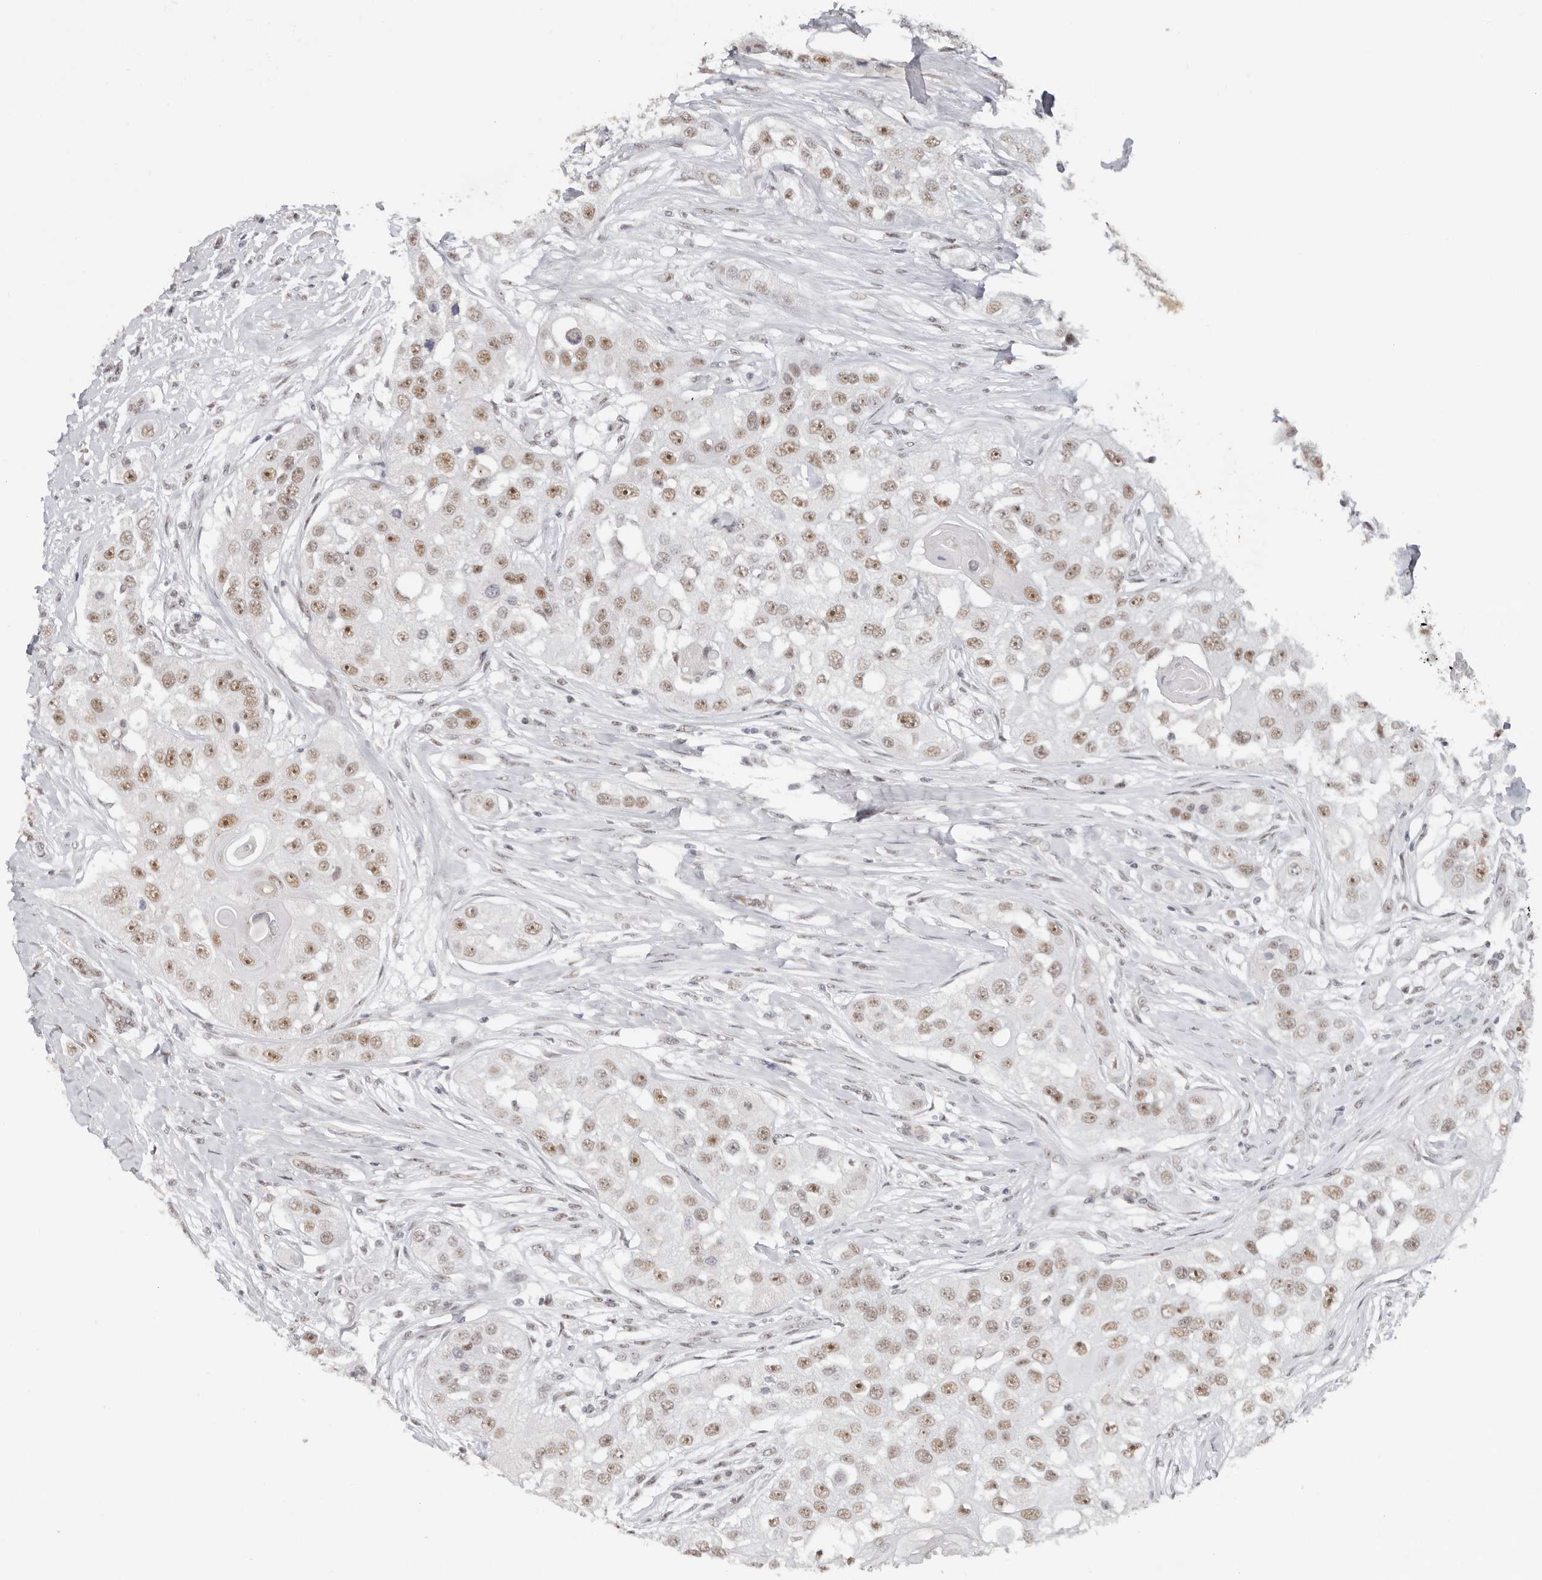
{"staining": {"intensity": "moderate", "quantity": ">75%", "location": "nuclear"}, "tissue": "head and neck cancer", "cell_type": "Tumor cells", "image_type": "cancer", "snomed": [{"axis": "morphology", "description": "Normal tissue, NOS"}, {"axis": "morphology", "description": "Squamous cell carcinoma, NOS"}, {"axis": "topography", "description": "Skeletal muscle"}, {"axis": "topography", "description": "Head-Neck"}], "caption": "Head and neck cancer (squamous cell carcinoma) stained with a protein marker reveals moderate staining in tumor cells.", "gene": "LARP7", "patient": {"sex": "male", "age": 51}}